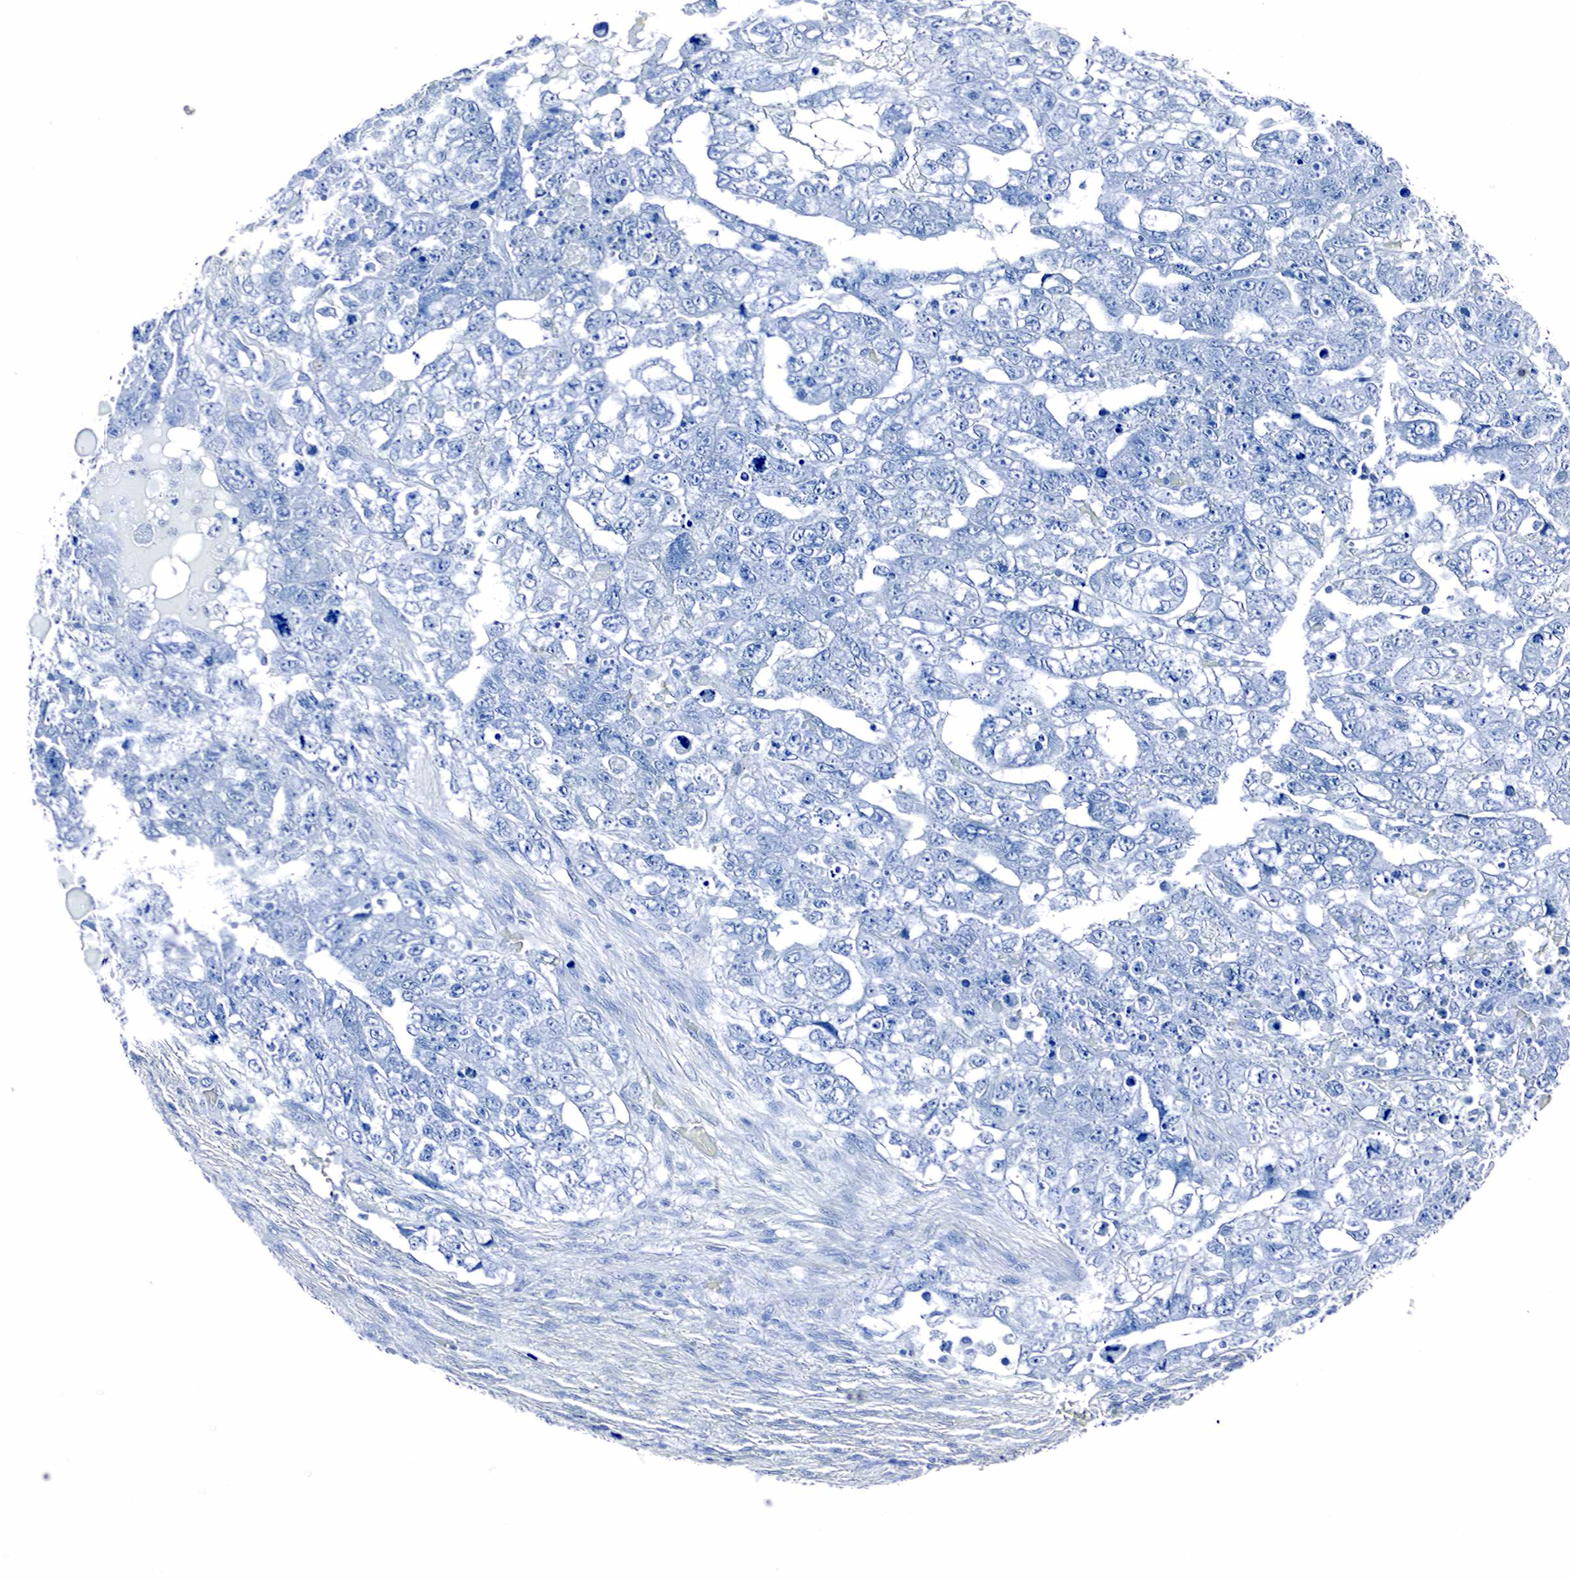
{"staining": {"intensity": "negative", "quantity": "none", "location": "none"}, "tissue": "testis cancer", "cell_type": "Tumor cells", "image_type": "cancer", "snomed": [{"axis": "morphology", "description": "Carcinoma, Embryonal, NOS"}, {"axis": "topography", "description": "Testis"}], "caption": "There is no significant expression in tumor cells of testis cancer.", "gene": "GAST", "patient": {"sex": "male", "age": 36}}